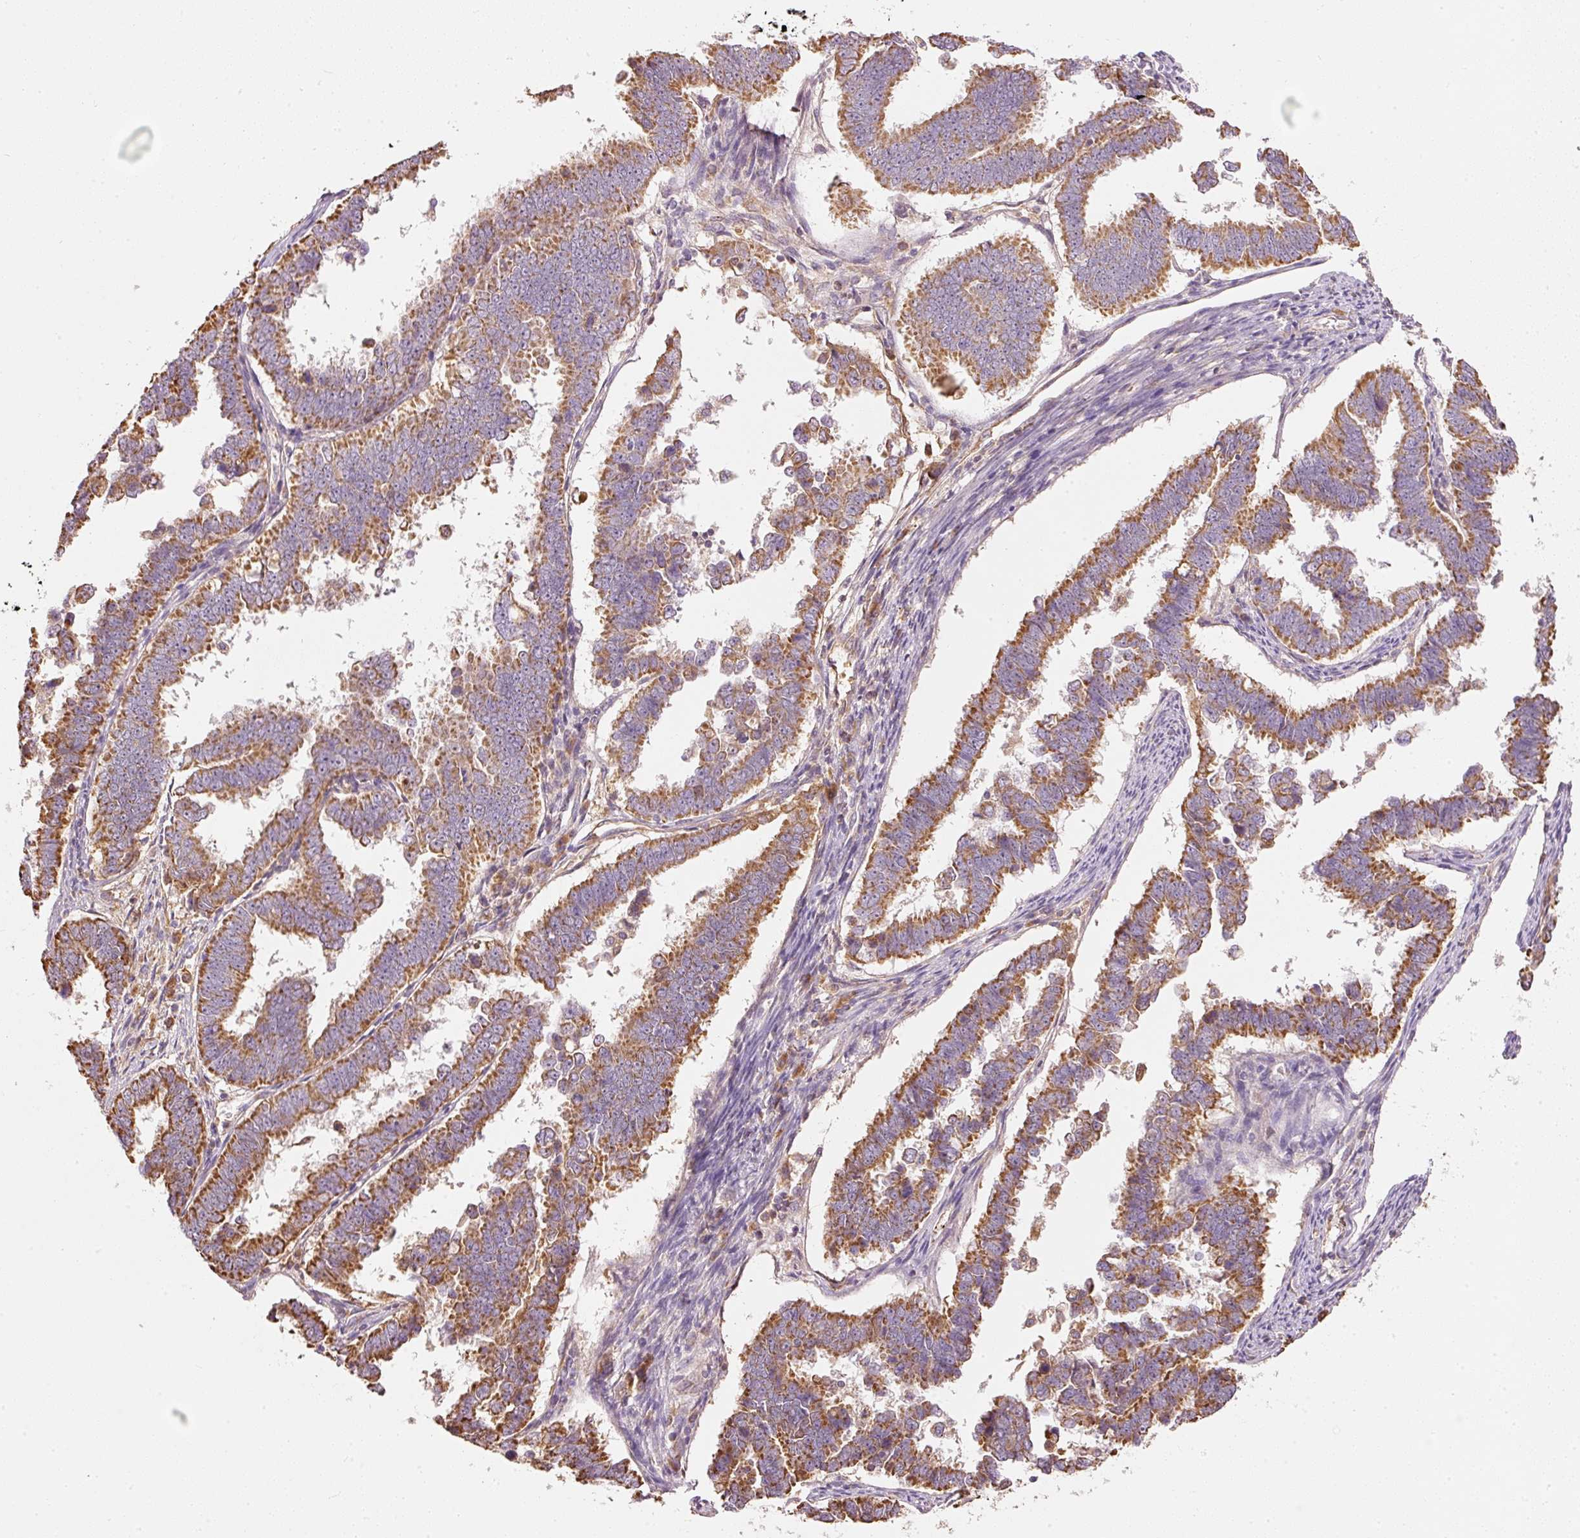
{"staining": {"intensity": "moderate", "quantity": ">75%", "location": "cytoplasmic/membranous"}, "tissue": "endometrial cancer", "cell_type": "Tumor cells", "image_type": "cancer", "snomed": [{"axis": "morphology", "description": "Adenocarcinoma, NOS"}, {"axis": "topography", "description": "Endometrium"}], "caption": "A micrograph showing moderate cytoplasmic/membranous staining in approximately >75% of tumor cells in adenocarcinoma (endometrial), as visualized by brown immunohistochemical staining.", "gene": "PSENEN", "patient": {"sex": "female", "age": 75}}